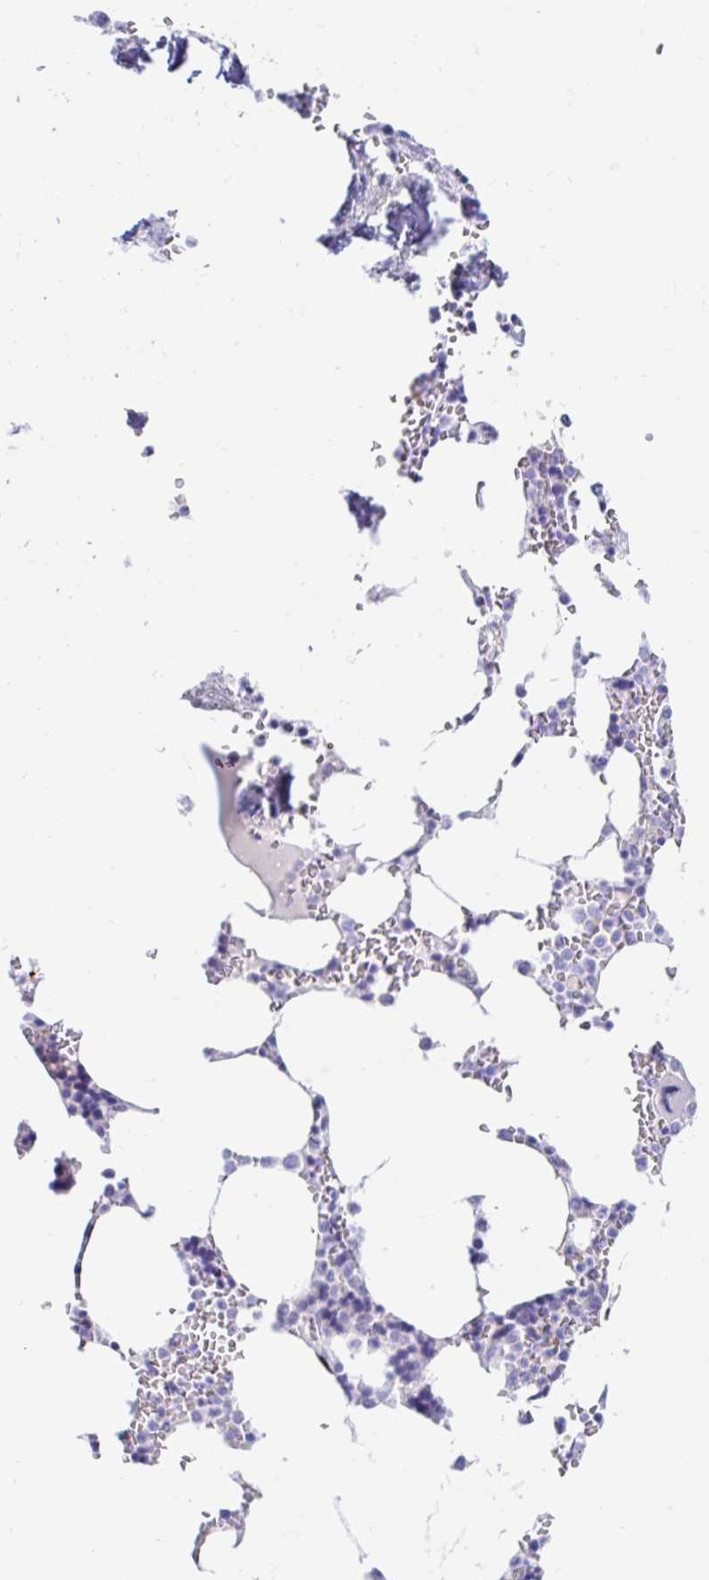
{"staining": {"intensity": "negative", "quantity": "none", "location": "none"}, "tissue": "bone marrow", "cell_type": "Hematopoietic cells", "image_type": "normal", "snomed": [{"axis": "morphology", "description": "Normal tissue, NOS"}, {"axis": "topography", "description": "Bone marrow"}], "caption": "A micrograph of human bone marrow is negative for staining in hematopoietic cells. Brightfield microscopy of immunohistochemistry (IHC) stained with DAB (brown) and hematoxylin (blue), captured at high magnification.", "gene": "PPP1R1B", "patient": {"sex": "male", "age": 64}}